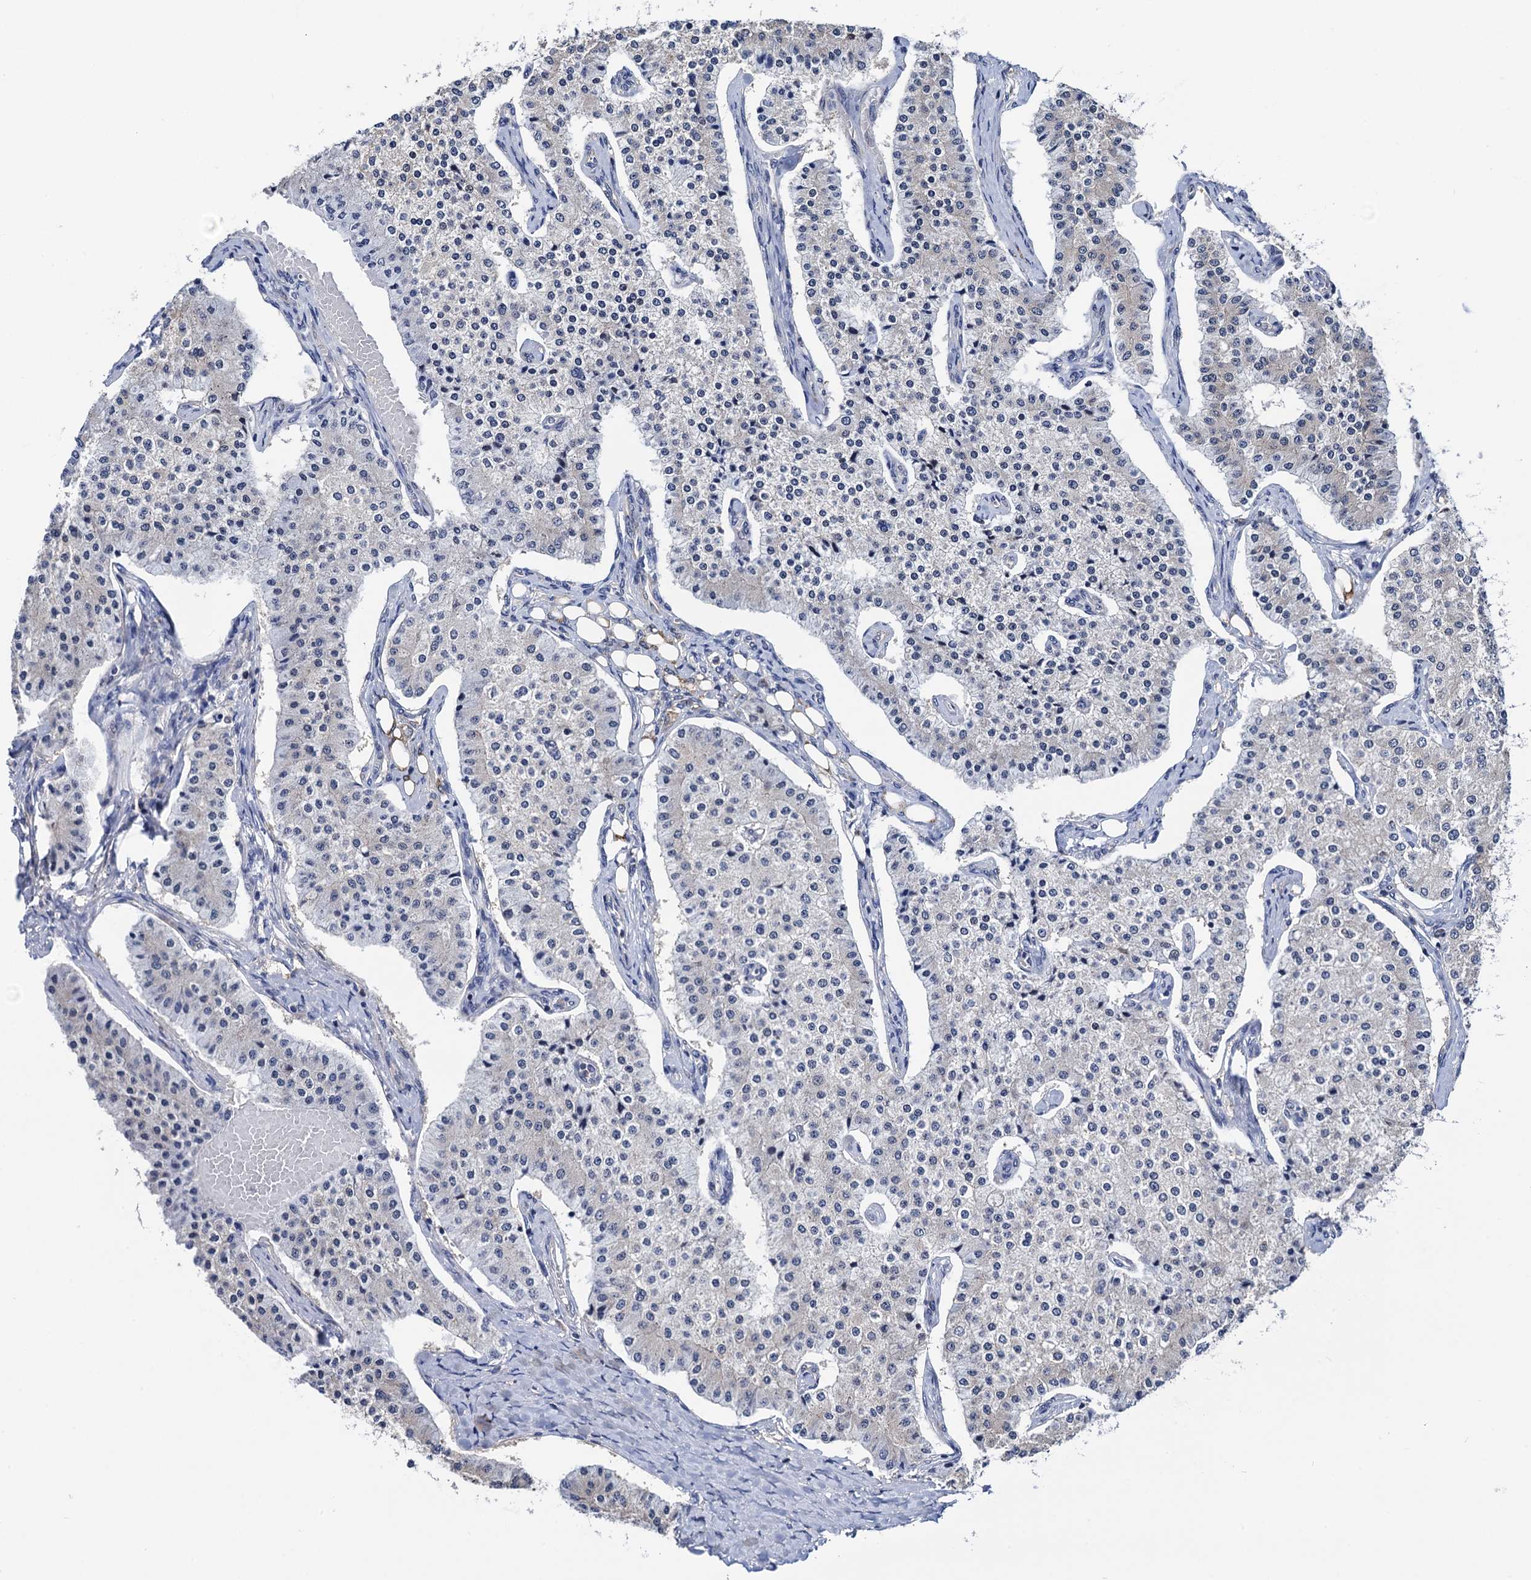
{"staining": {"intensity": "negative", "quantity": "none", "location": "none"}, "tissue": "carcinoid", "cell_type": "Tumor cells", "image_type": "cancer", "snomed": [{"axis": "morphology", "description": "Carcinoid, malignant, NOS"}, {"axis": "topography", "description": "Colon"}], "caption": "Immunohistochemistry image of neoplastic tissue: carcinoid stained with DAB reveals no significant protein expression in tumor cells.", "gene": "PTCD3", "patient": {"sex": "female", "age": 52}}